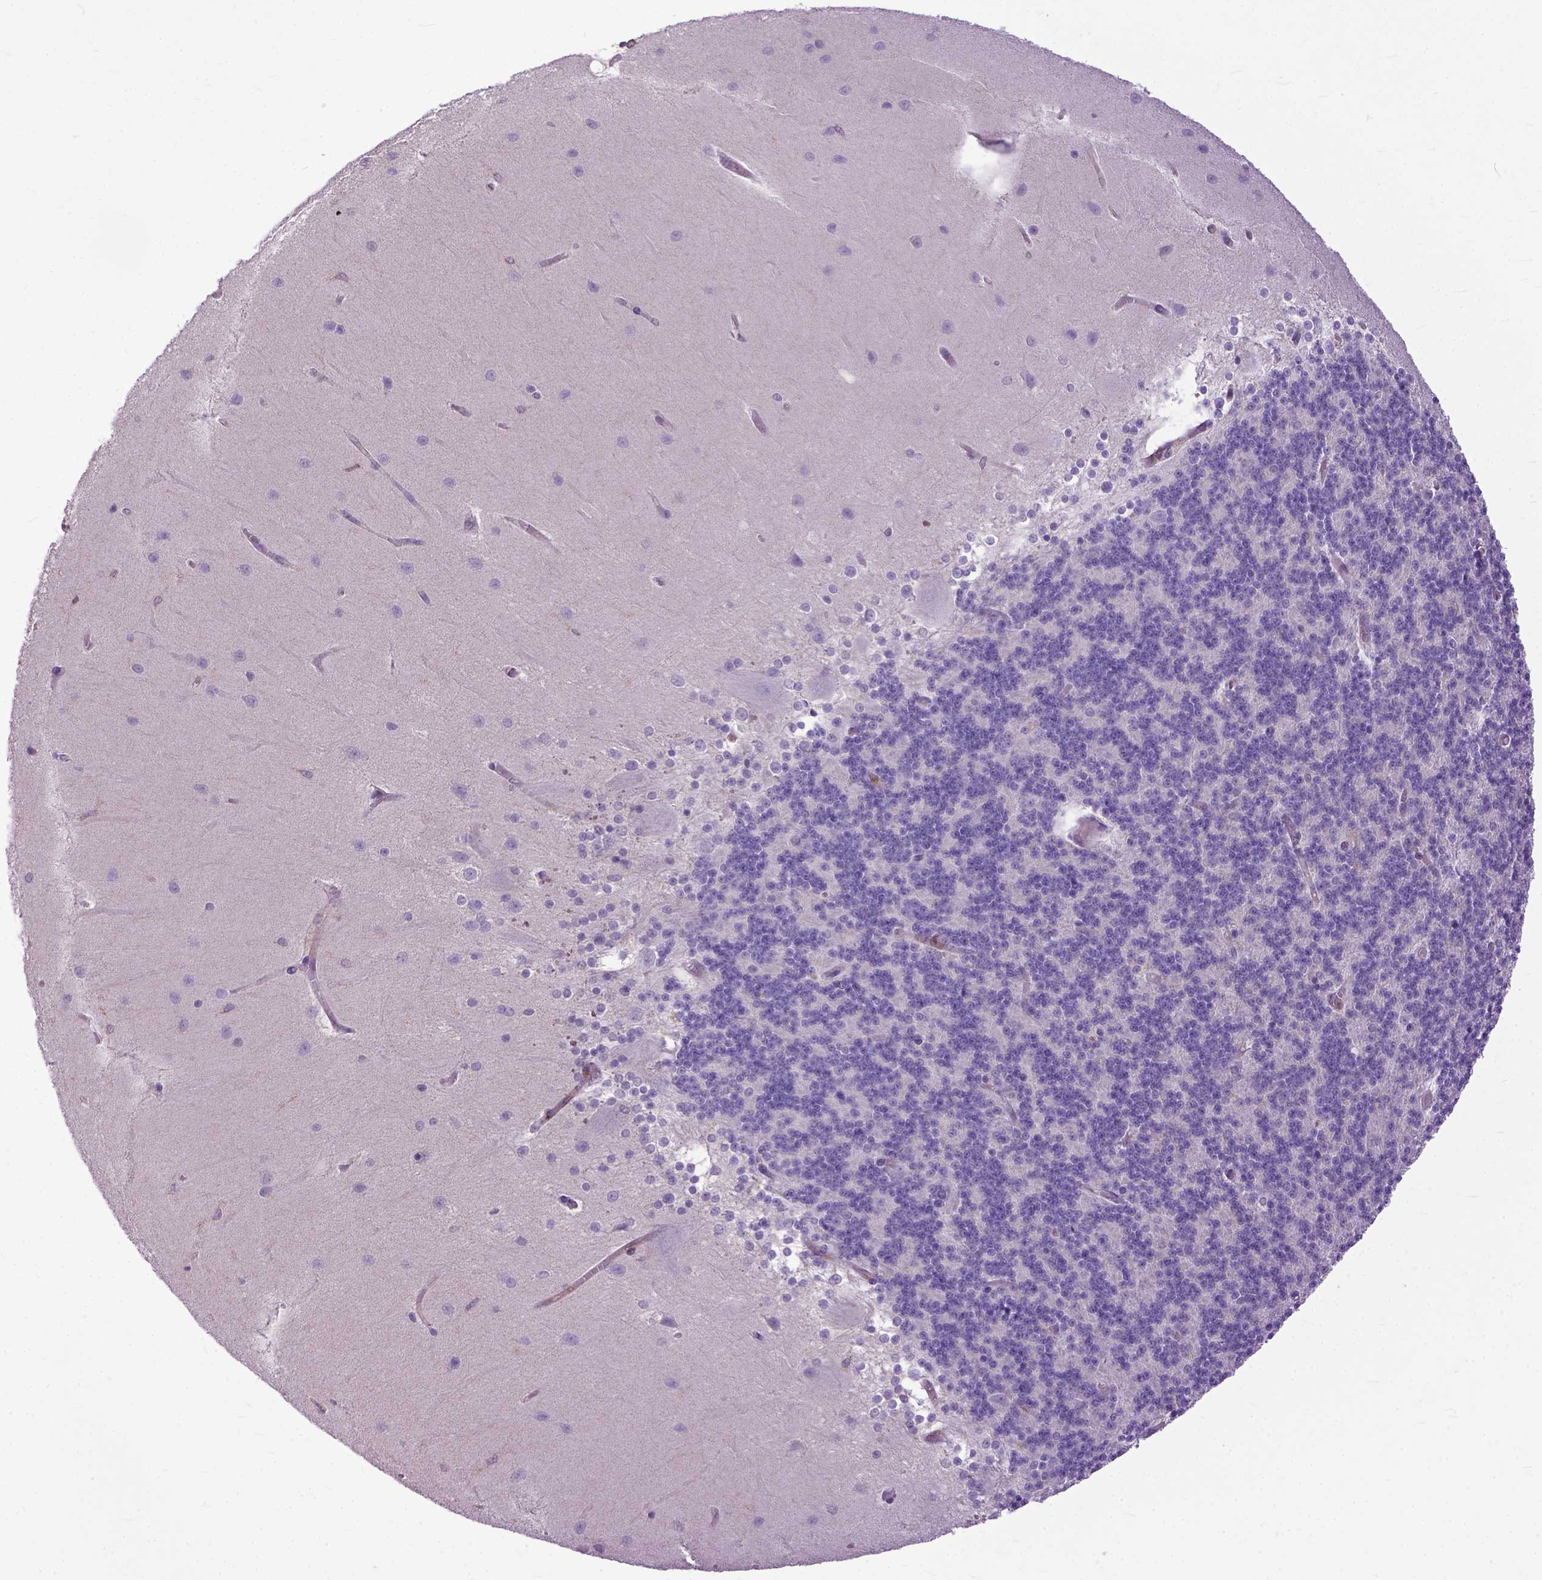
{"staining": {"intensity": "negative", "quantity": "none", "location": "none"}, "tissue": "cerebellum", "cell_type": "Cells in granular layer", "image_type": "normal", "snomed": [{"axis": "morphology", "description": "Normal tissue, NOS"}, {"axis": "topography", "description": "Cerebellum"}], "caption": "This is an immunohistochemistry histopathology image of benign cerebellum. There is no staining in cells in granular layer.", "gene": "NAMPT", "patient": {"sex": "female", "age": 54}}